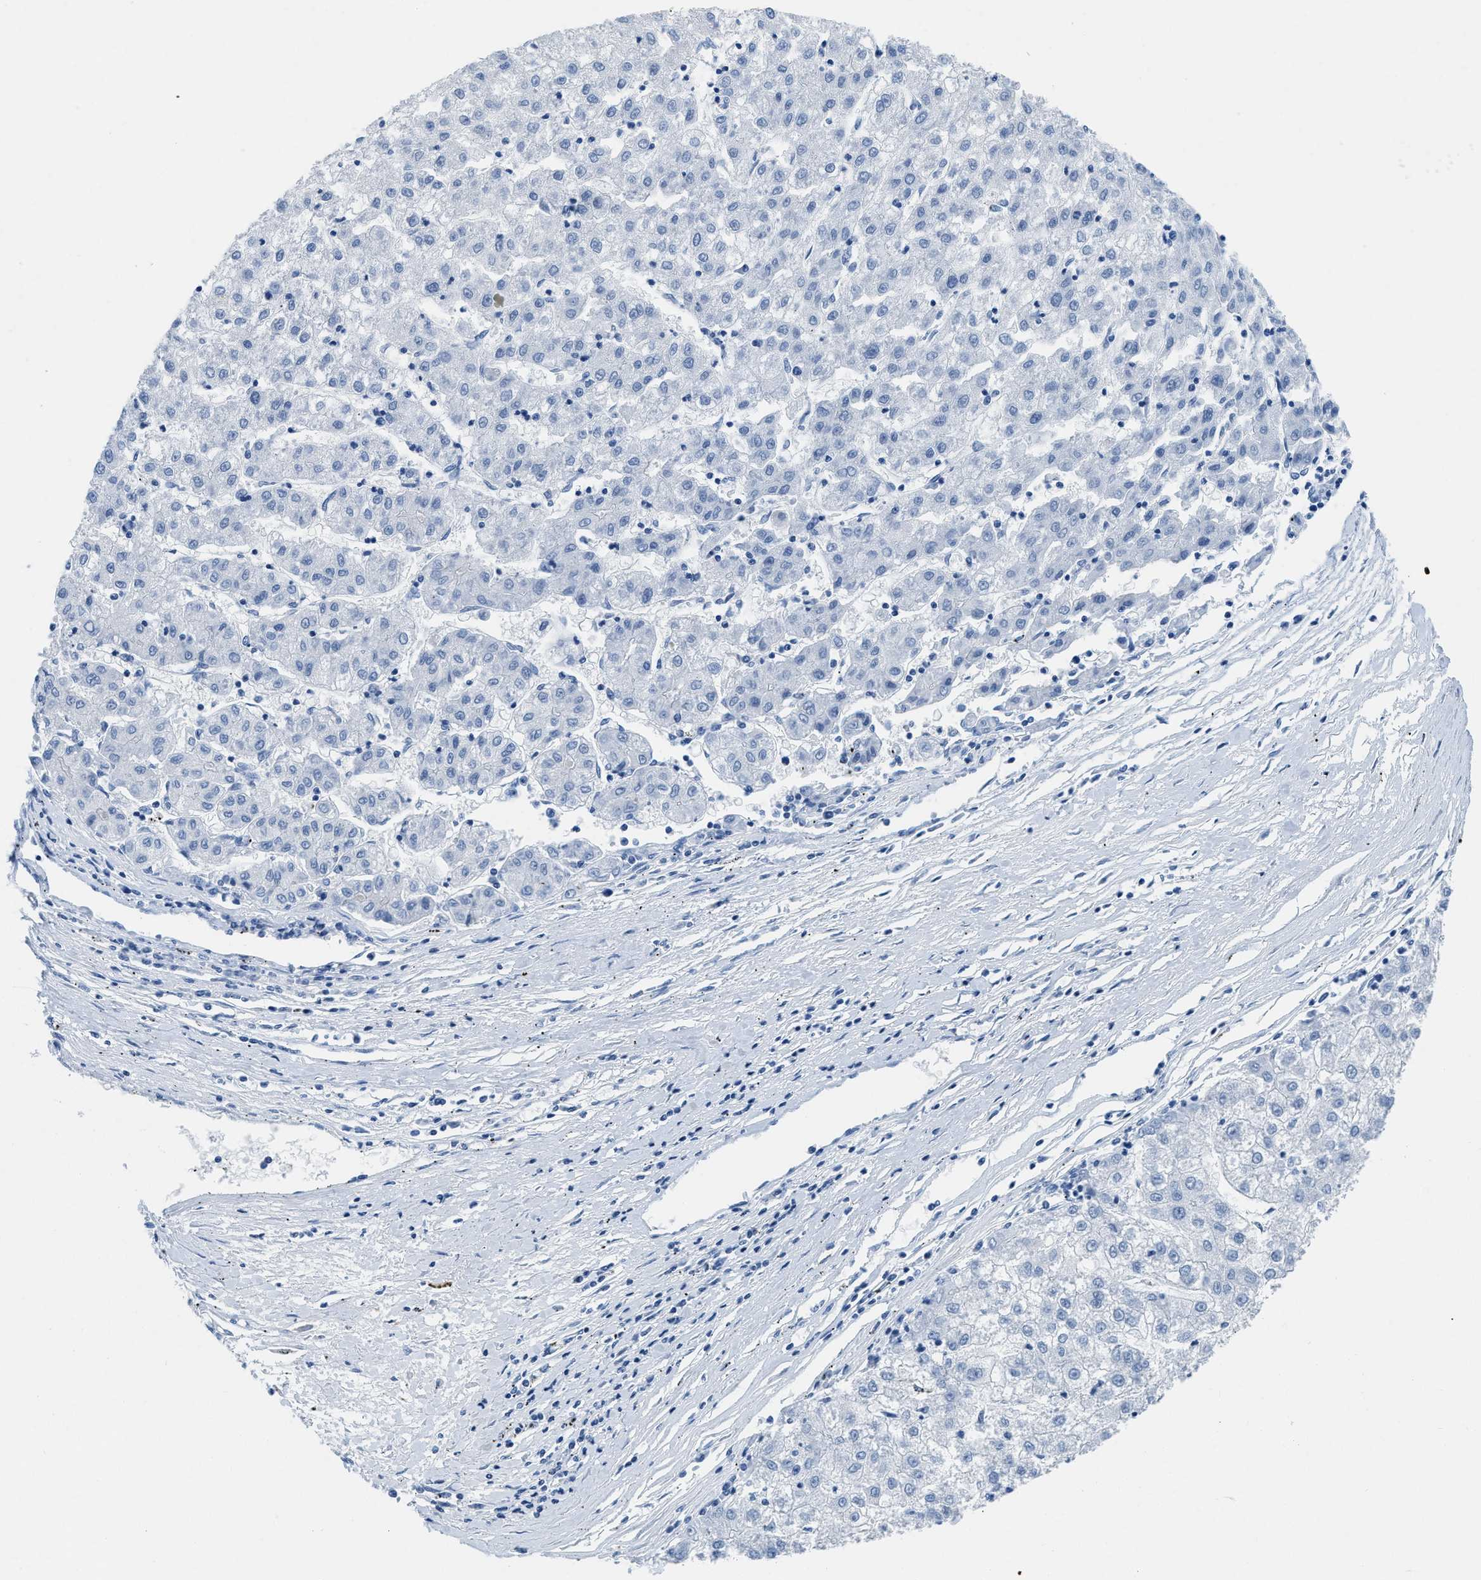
{"staining": {"intensity": "negative", "quantity": "none", "location": "none"}, "tissue": "liver cancer", "cell_type": "Tumor cells", "image_type": "cancer", "snomed": [{"axis": "morphology", "description": "Carcinoma, Hepatocellular, NOS"}, {"axis": "topography", "description": "Liver"}], "caption": "The IHC histopathology image has no significant staining in tumor cells of hepatocellular carcinoma (liver) tissue.", "gene": "NFATC2", "patient": {"sex": "male", "age": 72}}